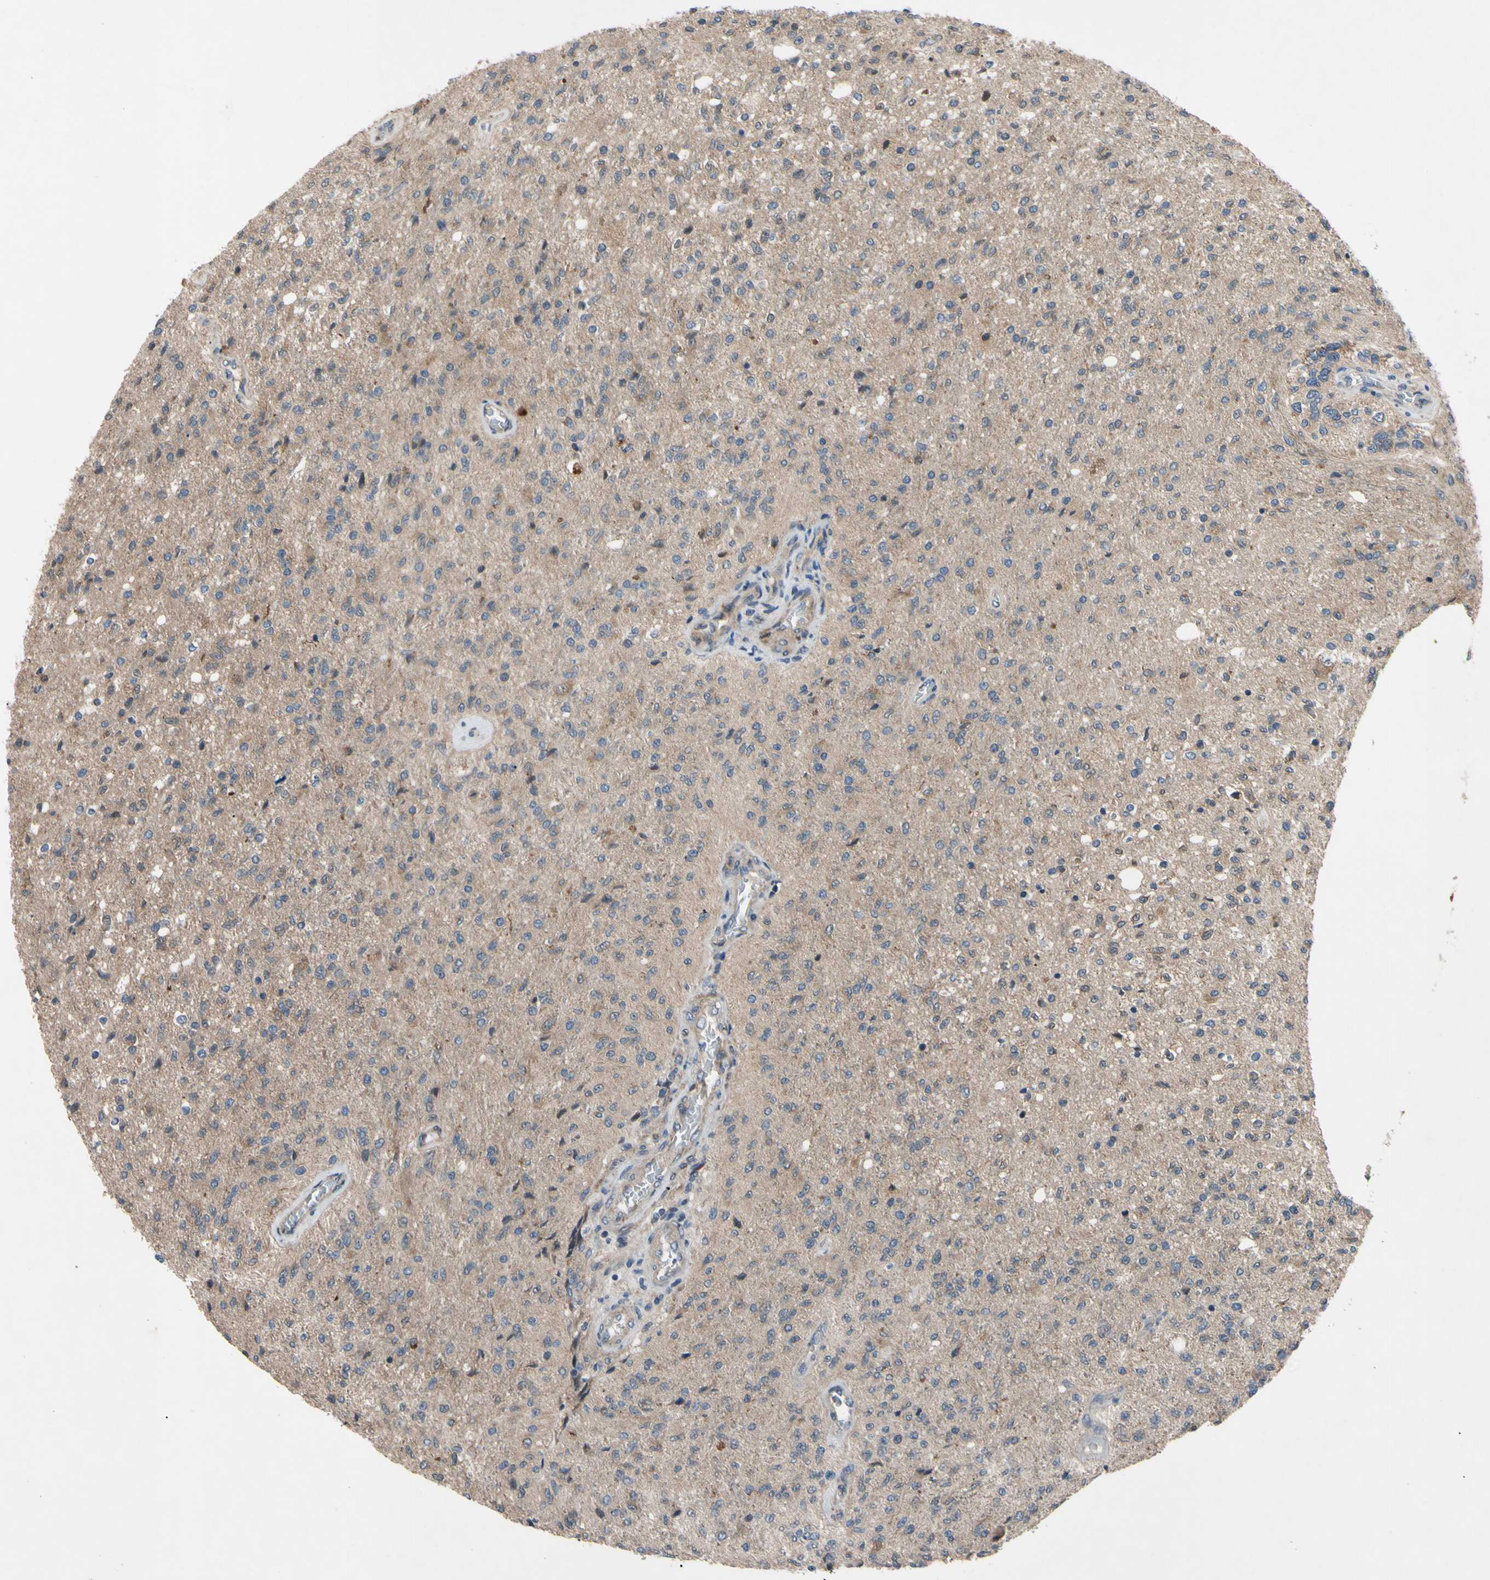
{"staining": {"intensity": "weak", "quantity": ">75%", "location": "cytoplasmic/membranous"}, "tissue": "glioma", "cell_type": "Tumor cells", "image_type": "cancer", "snomed": [{"axis": "morphology", "description": "Normal tissue, NOS"}, {"axis": "morphology", "description": "Glioma, malignant, High grade"}, {"axis": "topography", "description": "Cerebral cortex"}], "caption": "Human malignant glioma (high-grade) stained with a protein marker demonstrates weak staining in tumor cells.", "gene": "SVIL", "patient": {"sex": "male", "age": 77}}